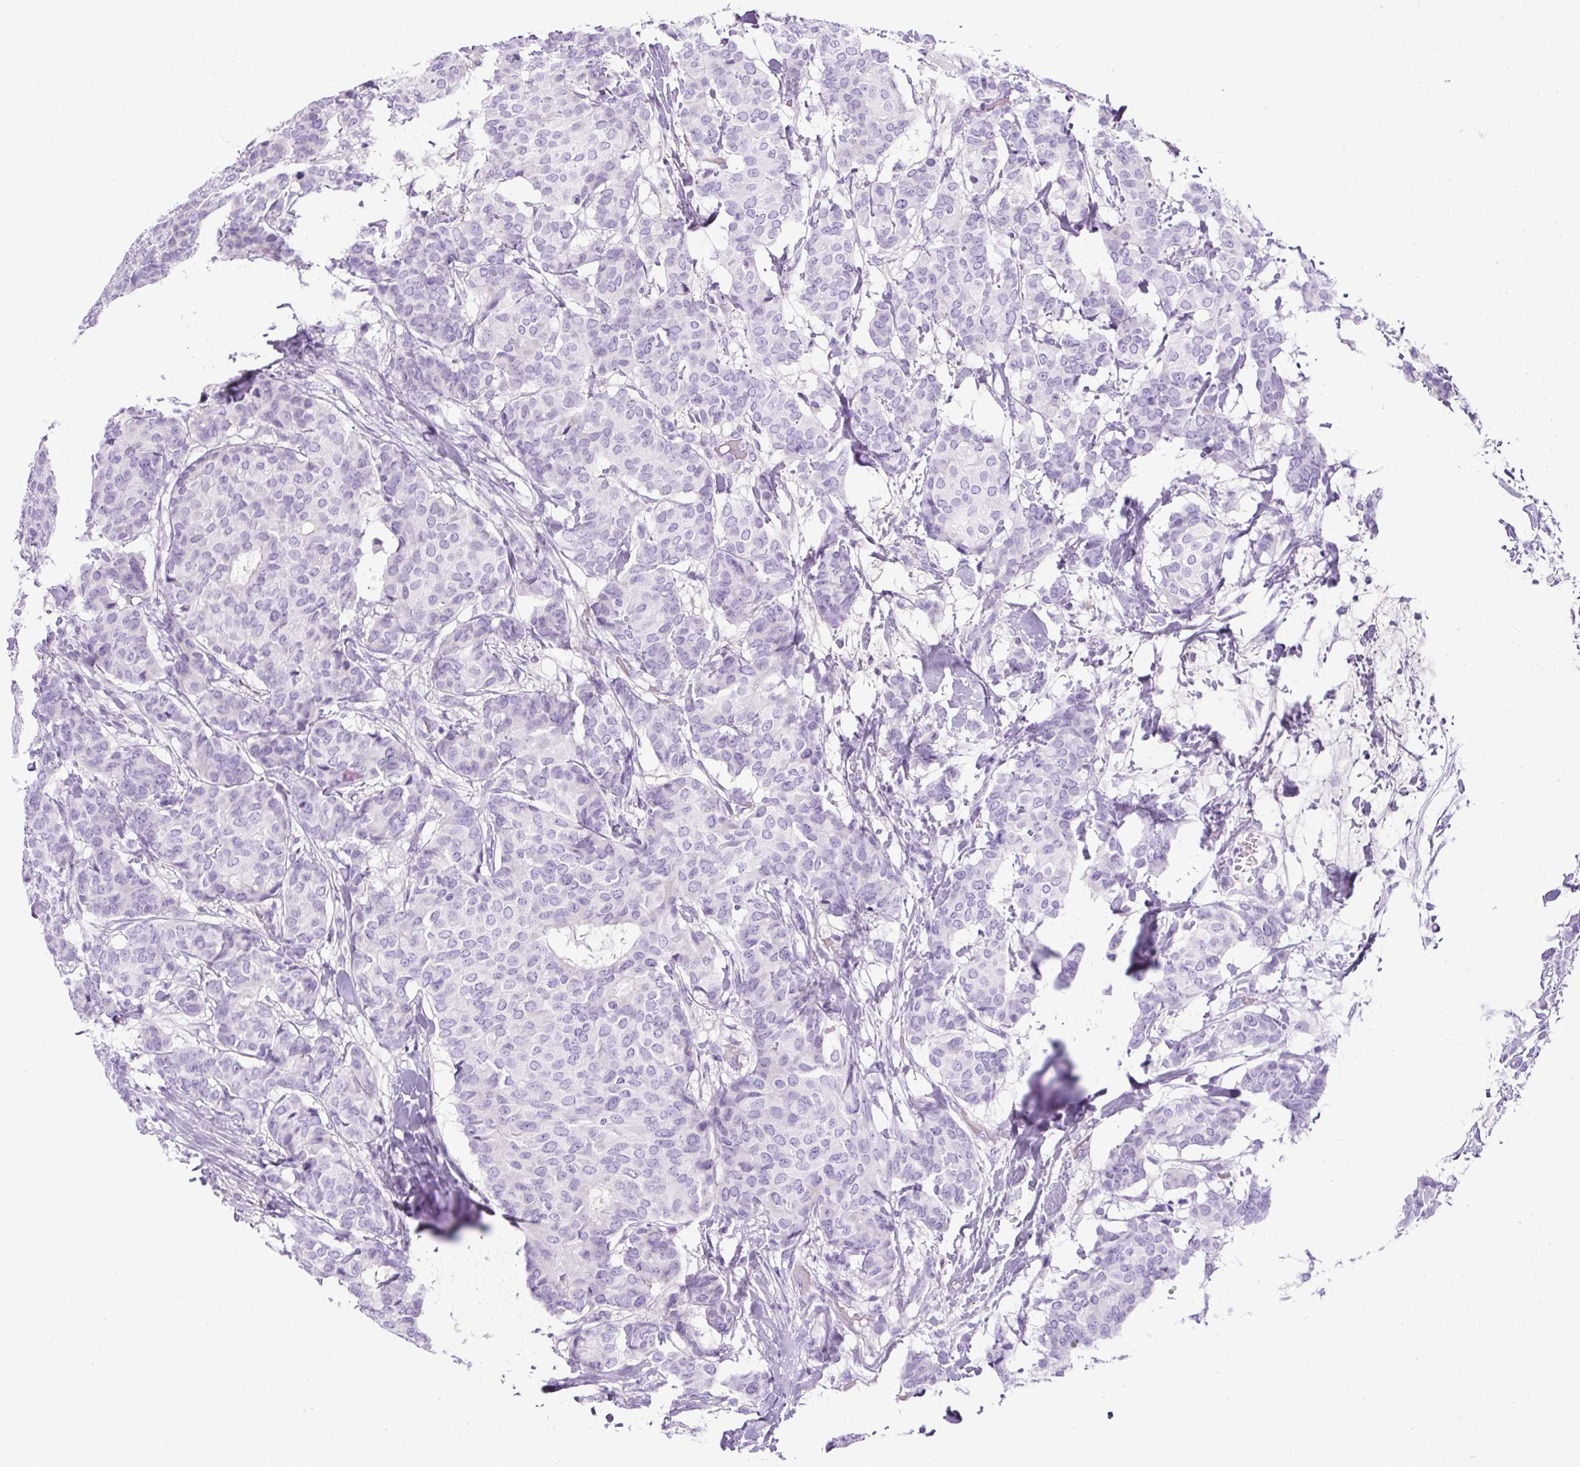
{"staining": {"intensity": "negative", "quantity": "none", "location": "none"}, "tissue": "breast cancer", "cell_type": "Tumor cells", "image_type": "cancer", "snomed": [{"axis": "morphology", "description": "Duct carcinoma"}, {"axis": "topography", "description": "Breast"}], "caption": "IHC of human breast cancer displays no expression in tumor cells.", "gene": "UPP1", "patient": {"sex": "female", "age": 75}}